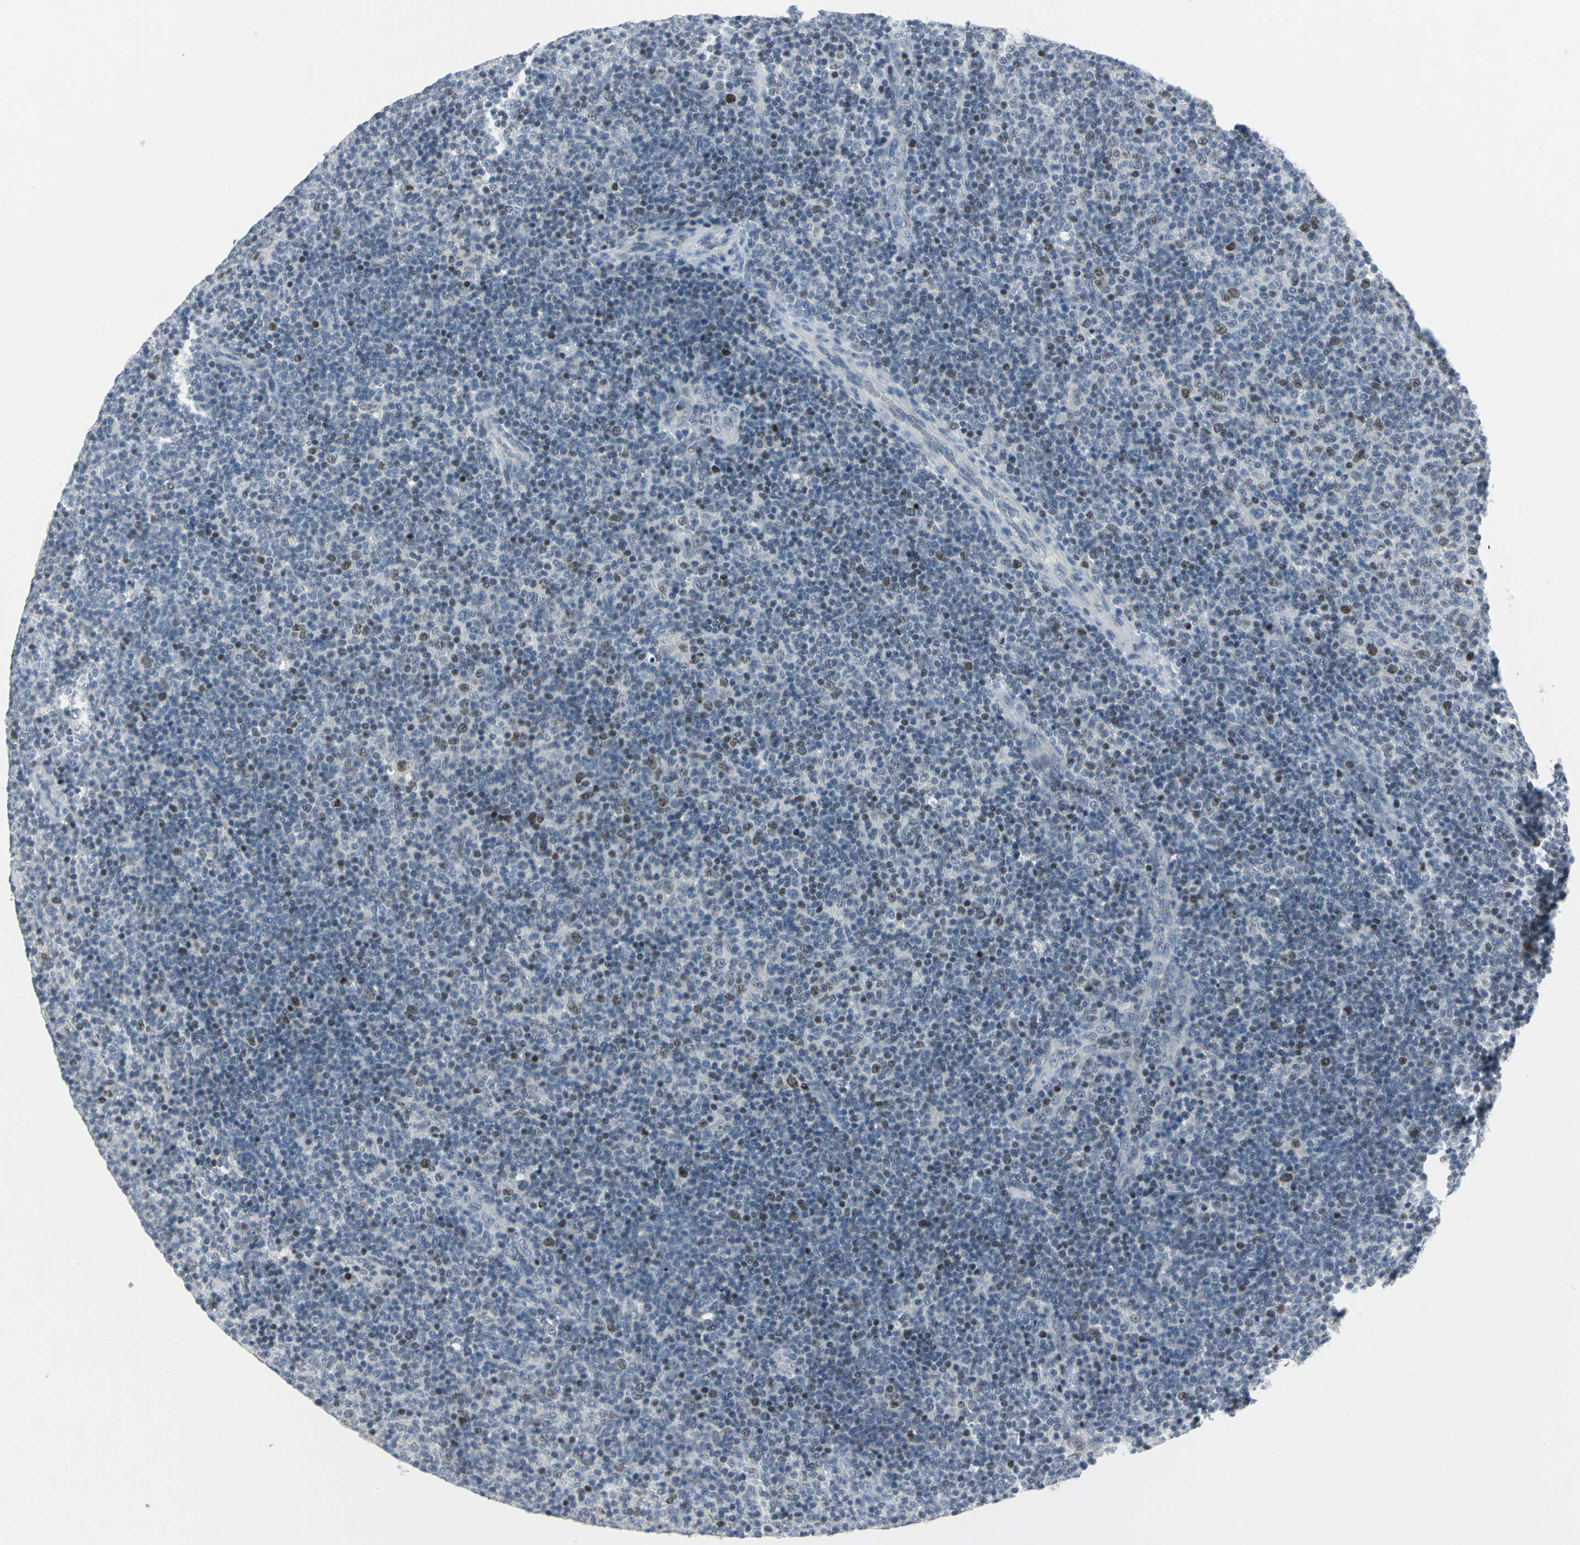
{"staining": {"intensity": "moderate", "quantity": "<25%", "location": "nuclear"}, "tissue": "lymphoma", "cell_type": "Tumor cells", "image_type": "cancer", "snomed": [{"axis": "morphology", "description": "Malignant lymphoma, non-Hodgkin's type, Low grade"}, {"axis": "topography", "description": "Lymph node"}], "caption": "Protein expression analysis of lymphoma shows moderate nuclear positivity in about <25% of tumor cells.", "gene": "RPA1", "patient": {"sex": "male", "age": 70}}